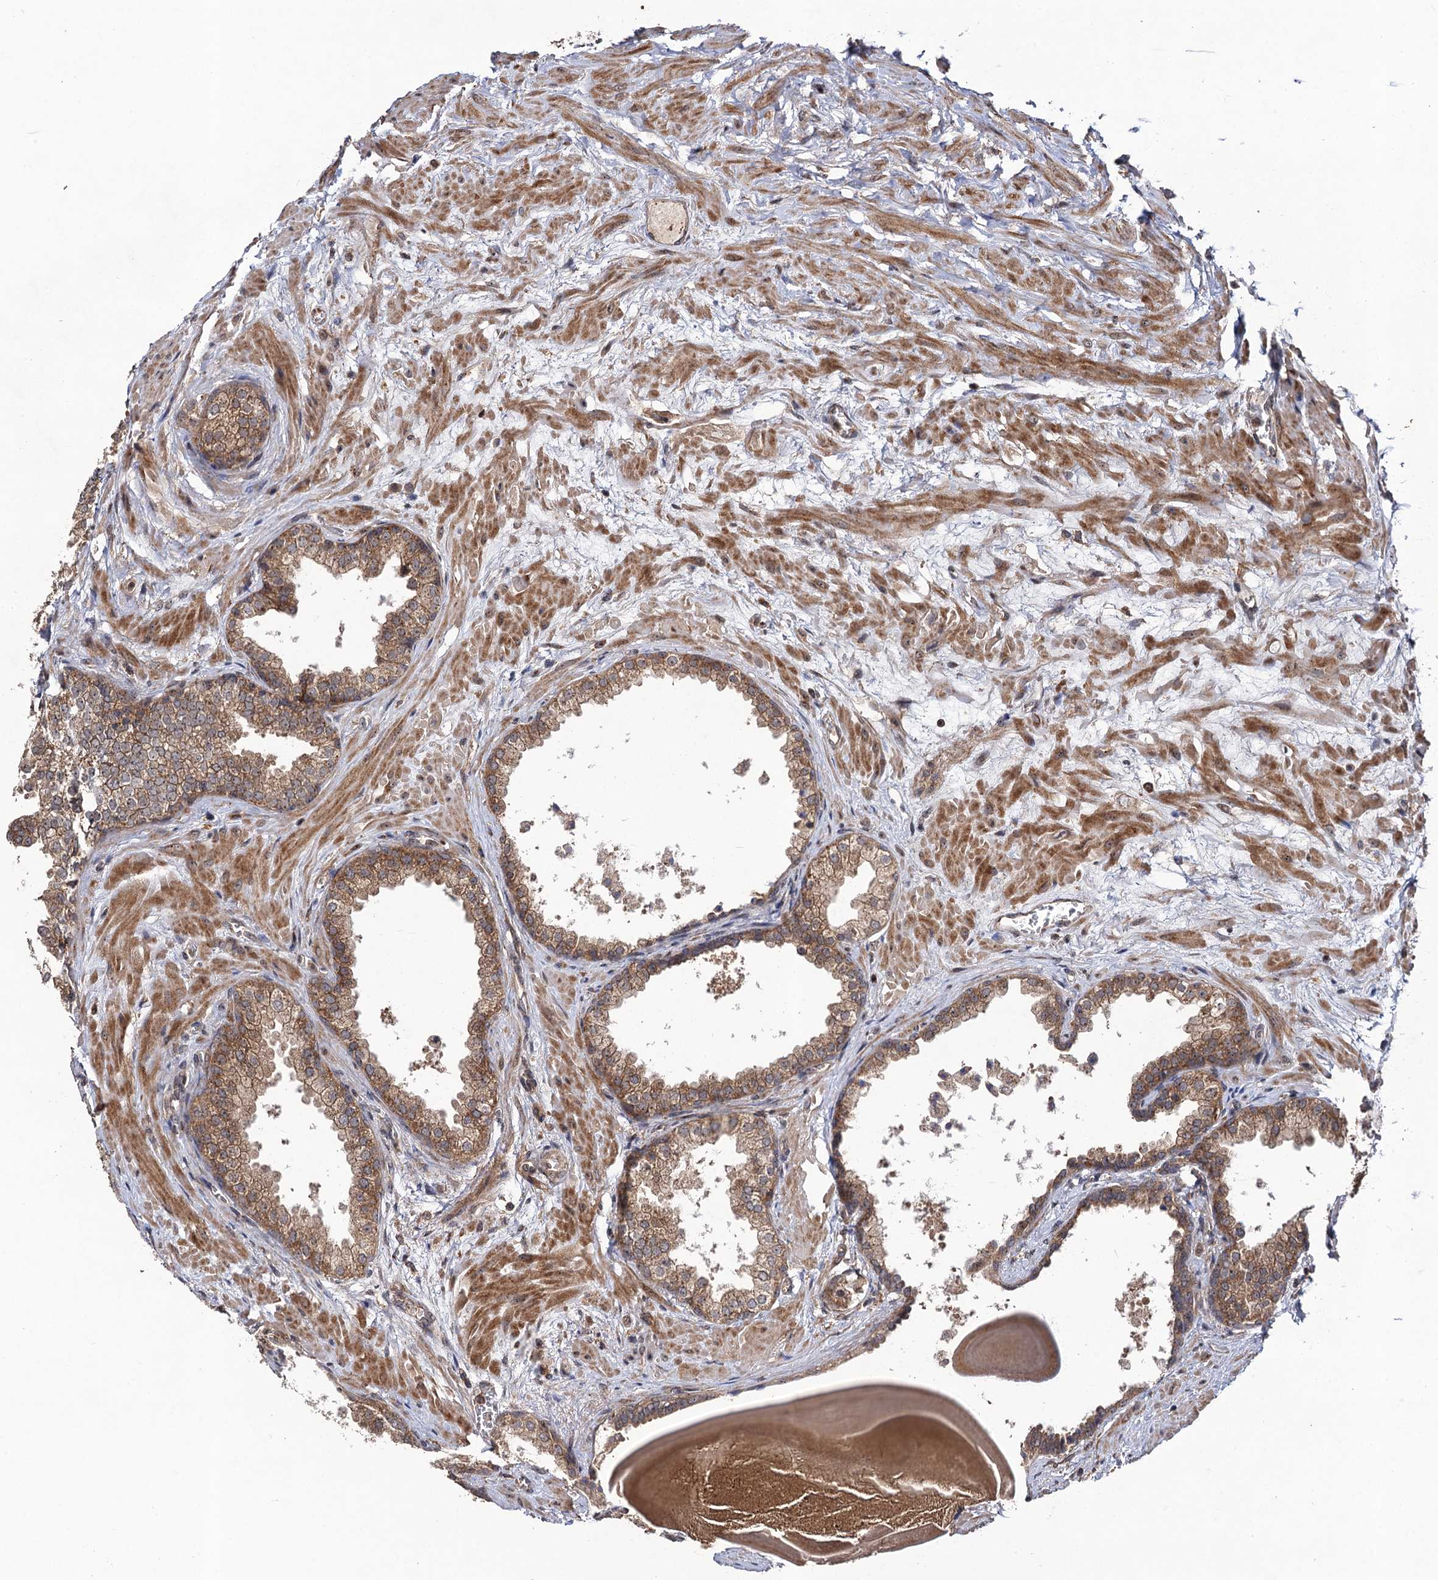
{"staining": {"intensity": "moderate", "quantity": ">75%", "location": "cytoplasmic/membranous"}, "tissue": "prostate", "cell_type": "Glandular cells", "image_type": "normal", "snomed": [{"axis": "morphology", "description": "Normal tissue, NOS"}, {"axis": "topography", "description": "Prostate"}], "caption": "Immunohistochemistry image of benign prostate stained for a protein (brown), which reveals medium levels of moderate cytoplasmic/membranous staining in about >75% of glandular cells.", "gene": "KXD1", "patient": {"sex": "male", "age": 48}}